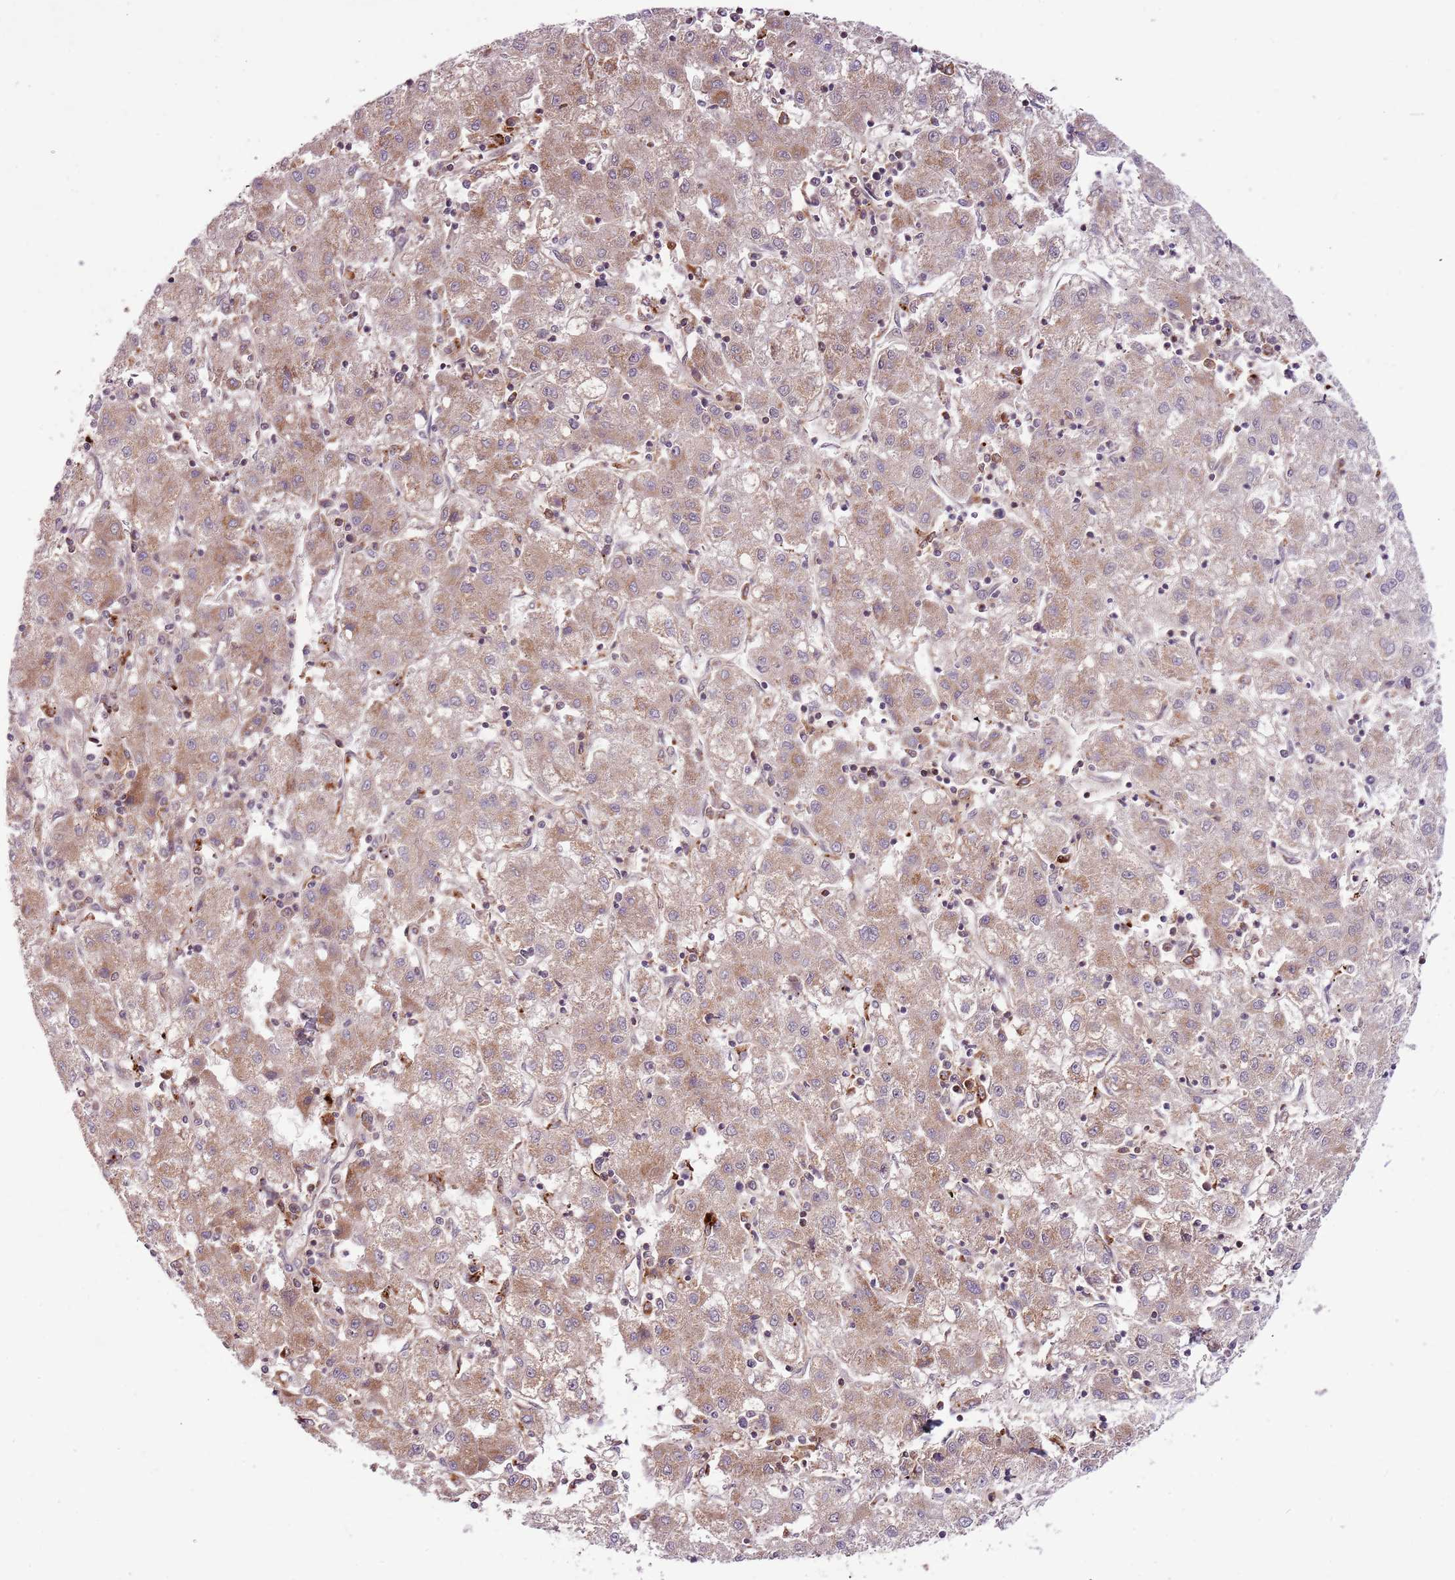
{"staining": {"intensity": "moderate", "quantity": ">75%", "location": "cytoplasmic/membranous"}, "tissue": "liver cancer", "cell_type": "Tumor cells", "image_type": "cancer", "snomed": [{"axis": "morphology", "description": "Carcinoma, Hepatocellular, NOS"}, {"axis": "topography", "description": "Liver"}], "caption": "Liver hepatocellular carcinoma tissue demonstrates moderate cytoplasmic/membranous expression in approximately >75% of tumor cells, visualized by immunohistochemistry. Ihc stains the protein in brown and the nuclei are stained blue.", "gene": "ULK3", "patient": {"sex": "male", "age": 72}}